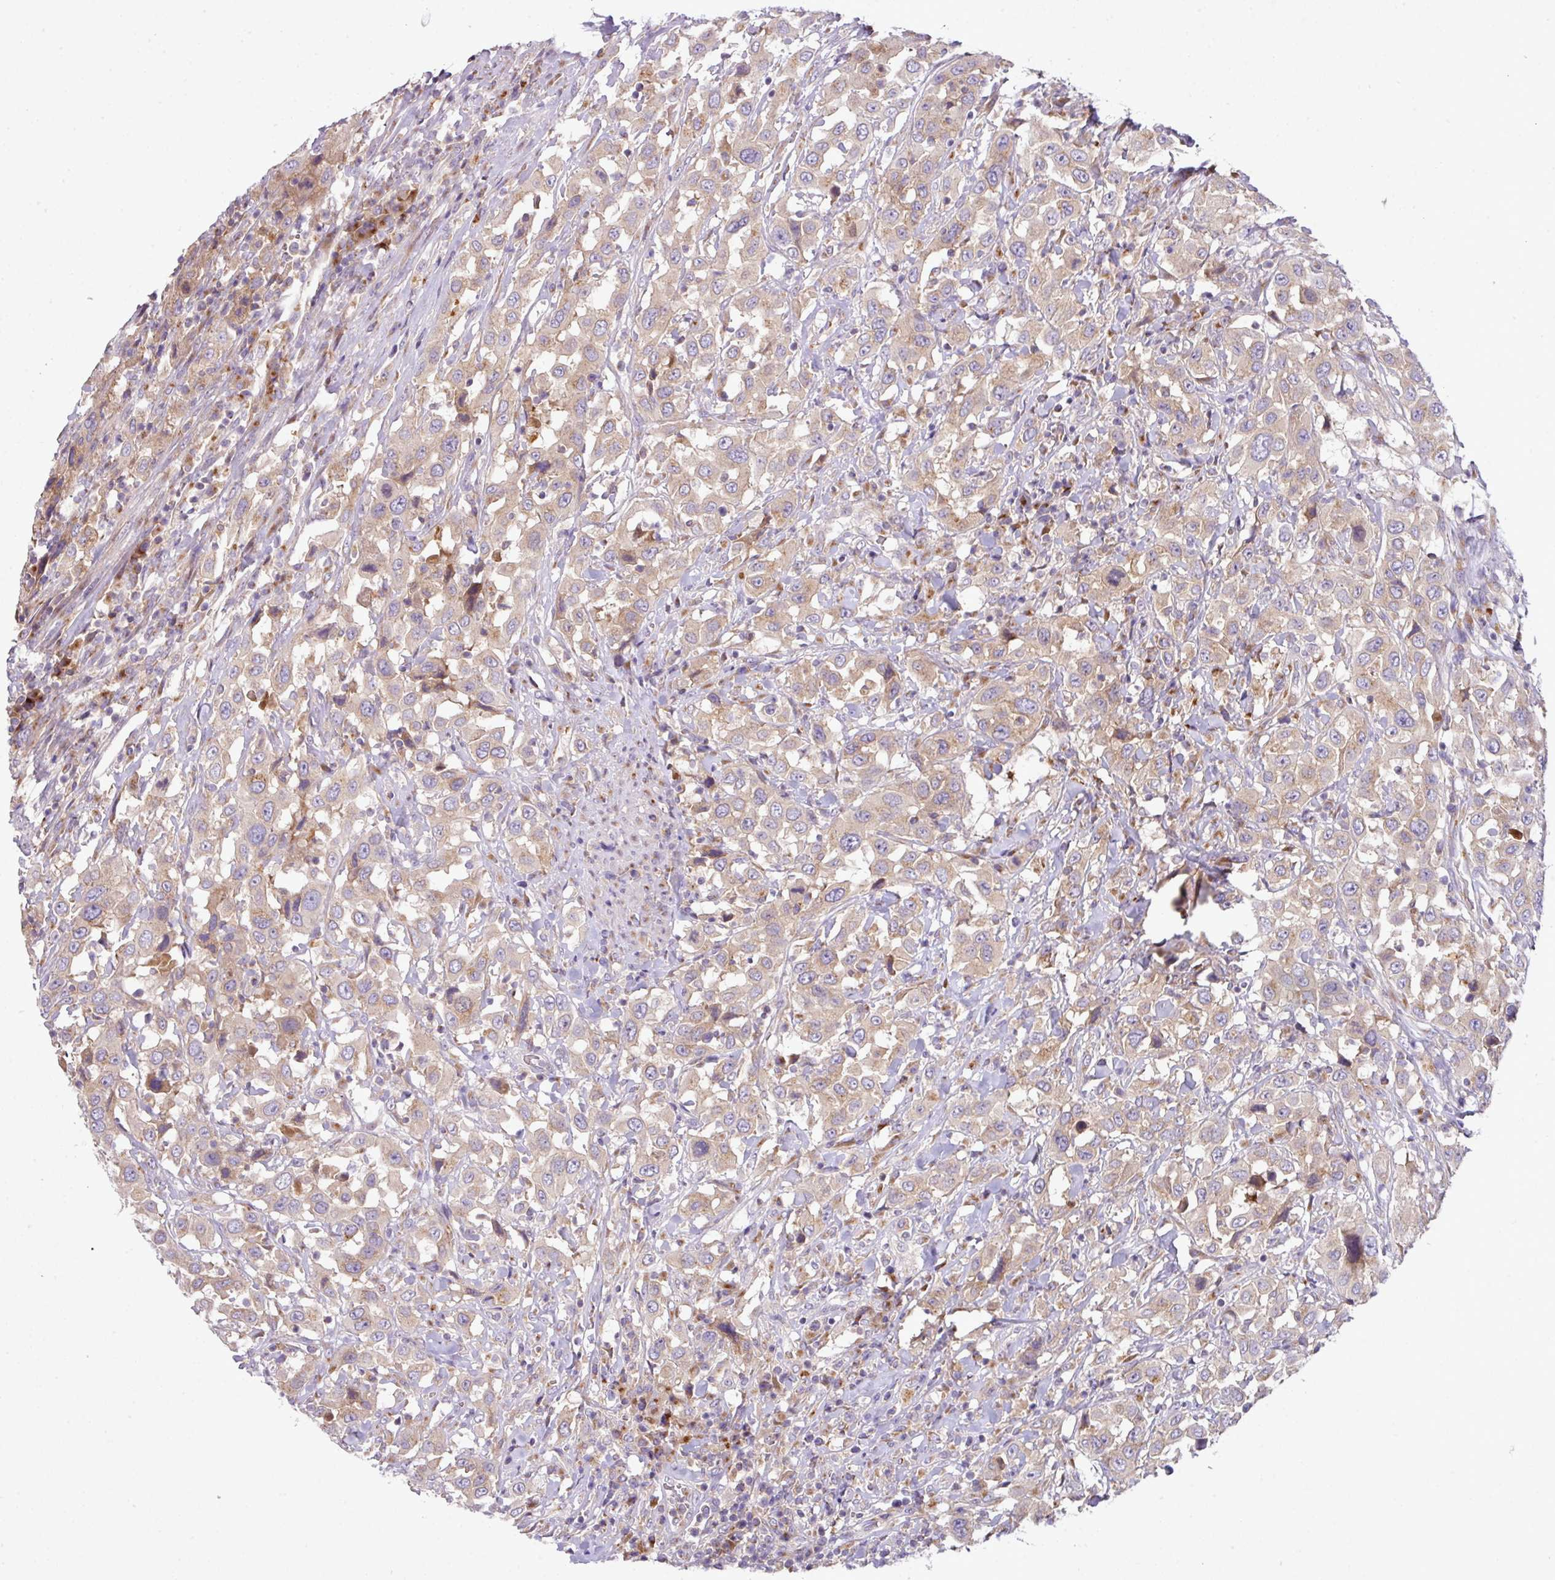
{"staining": {"intensity": "weak", "quantity": ">75%", "location": "cytoplasmic/membranous"}, "tissue": "urothelial cancer", "cell_type": "Tumor cells", "image_type": "cancer", "snomed": [{"axis": "morphology", "description": "Urothelial carcinoma, High grade"}, {"axis": "topography", "description": "Urinary bladder"}], "caption": "Urothelial carcinoma (high-grade) stained for a protein (brown) demonstrates weak cytoplasmic/membranous positive positivity in about >75% of tumor cells.", "gene": "VTI1A", "patient": {"sex": "male", "age": 61}}